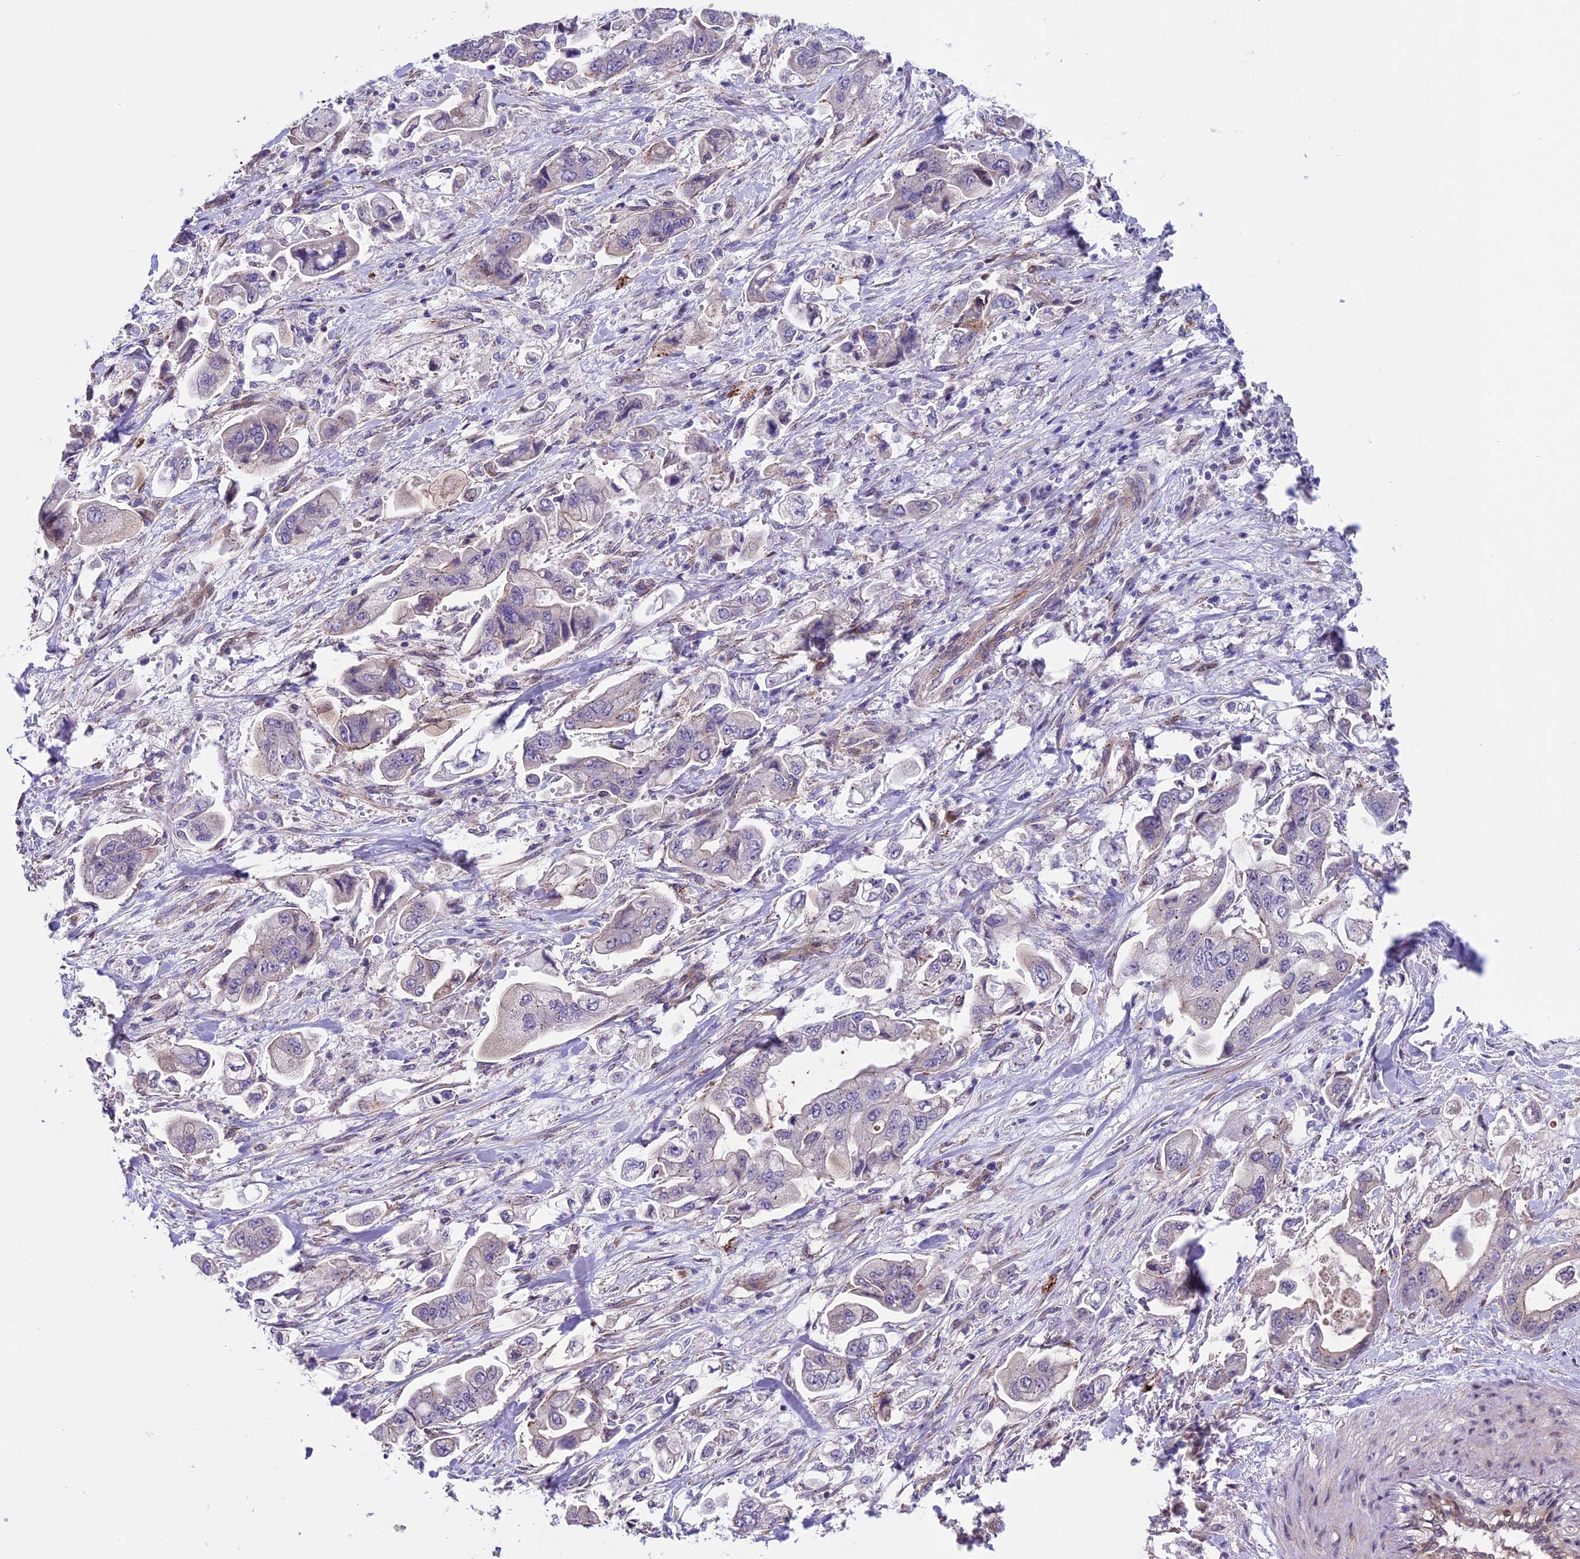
{"staining": {"intensity": "negative", "quantity": "none", "location": "none"}, "tissue": "stomach cancer", "cell_type": "Tumor cells", "image_type": "cancer", "snomed": [{"axis": "morphology", "description": "Adenocarcinoma, NOS"}, {"axis": "topography", "description": "Stomach"}], "caption": "Immunohistochemical staining of human adenocarcinoma (stomach) reveals no significant staining in tumor cells.", "gene": "TMEM171", "patient": {"sex": "male", "age": 62}}